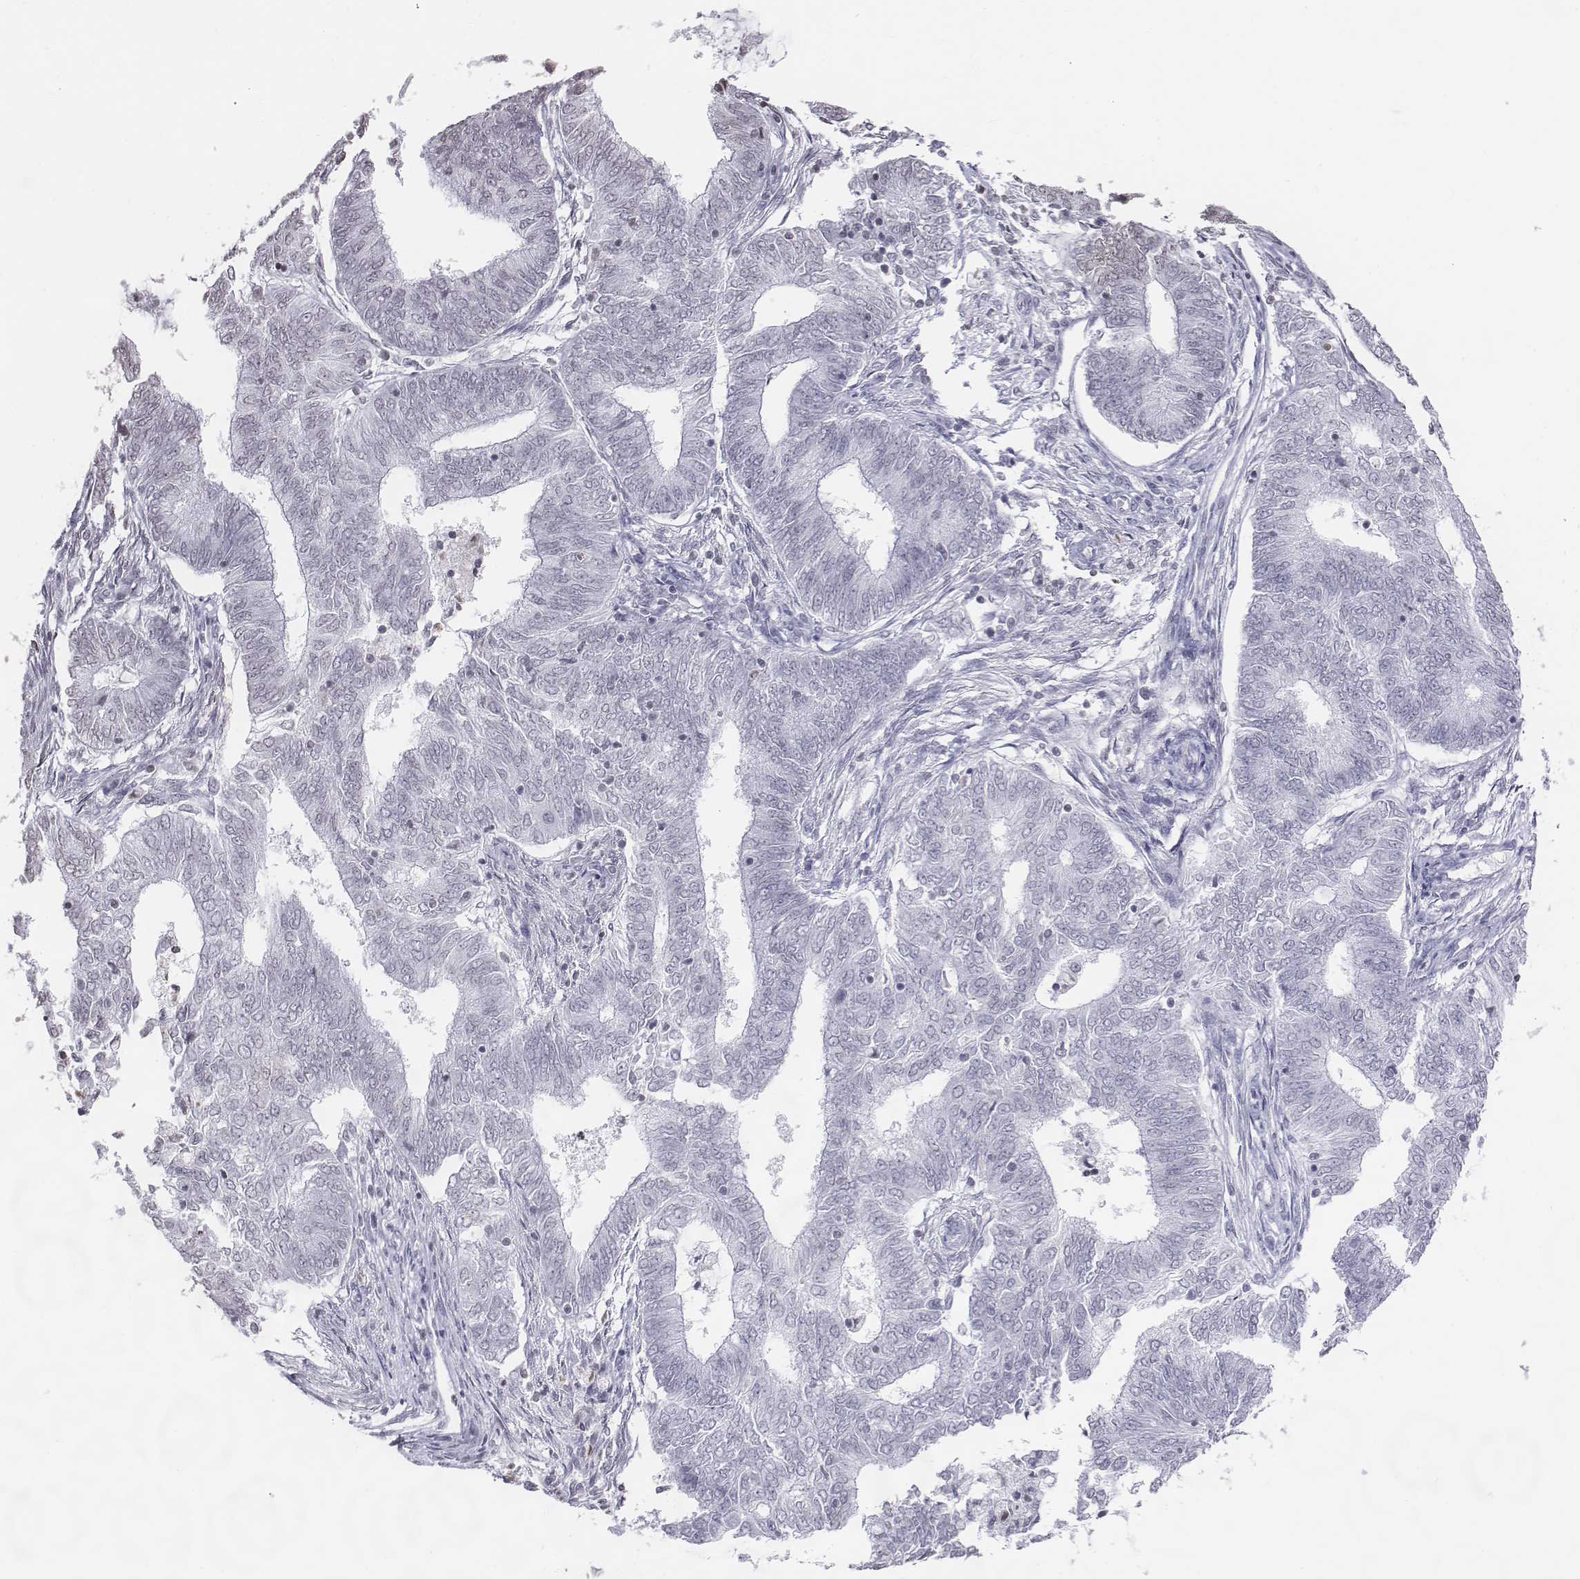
{"staining": {"intensity": "negative", "quantity": "none", "location": "none"}, "tissue": "endometrial cancer", "cell_type": "Tumor cells", "image_type": "cancer", "snomed": [{"axis": "morphology", "description": "Adenocarcinoma, NOS"}, {"axis": "topography", "description": "Endometrium"}], "caption": "This is an immunohistochemistry (IHC) image of adenocarcinoma (endometrial). There is no staining in tumor cells.", "gene": "BARHL1", "patient": {"sex": "female", "age": 62}}